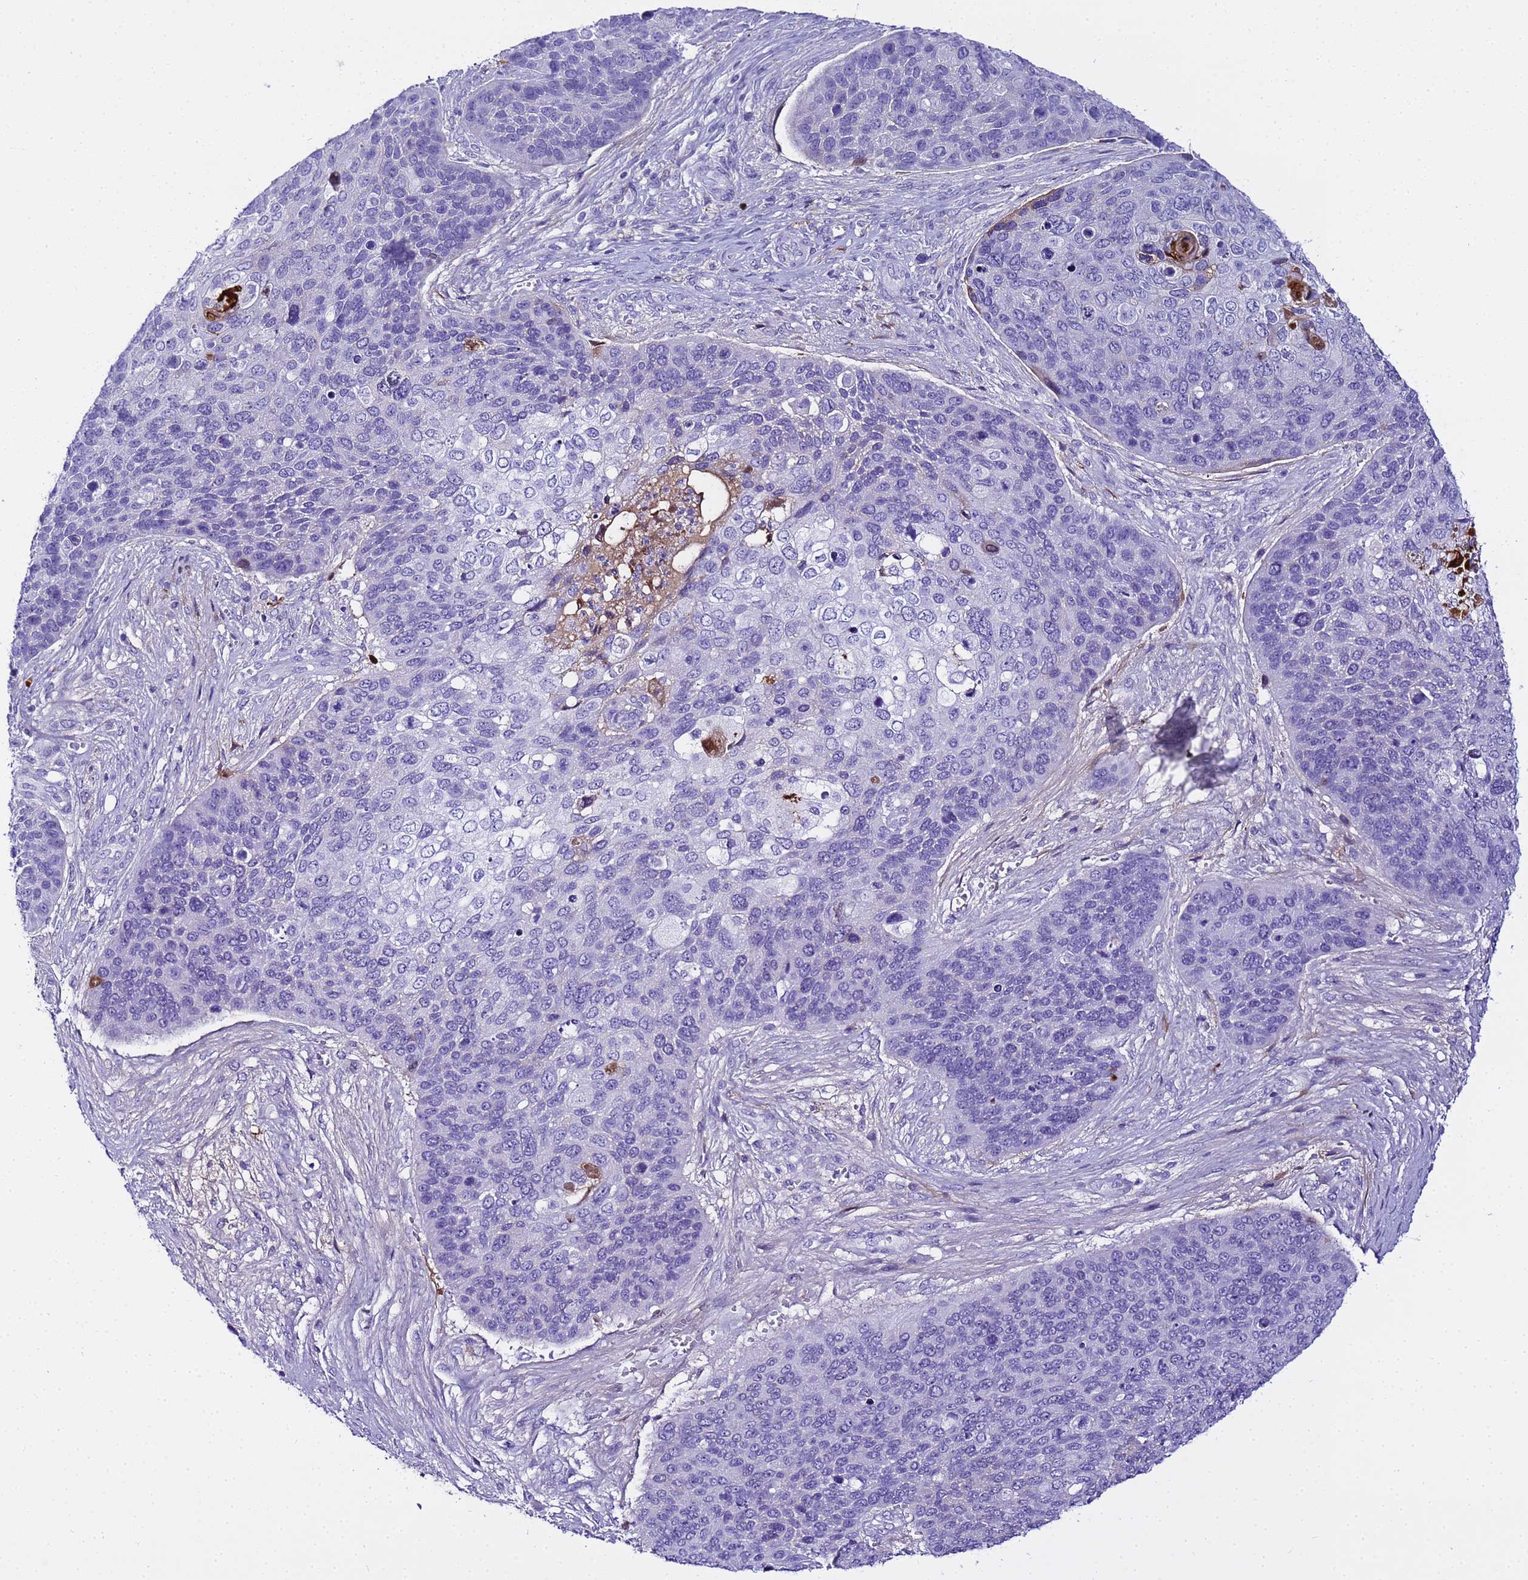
{"staining": {"intensity": "negative", "quantity": "none", "location": "none"}, "tissue": "skin cancer", "cell_type": "Tumor cells", "image_type": "cancer", "snomed": [{"axis": "morphology", "description": "Basal cell carcinoma"}, {"axis": "topography", "description": "Skin"}], "caption": "There is no significant expression in tumor cells of basal cell carcinoma (skin).", "gene": "CFHR2", "patient": {"sex": "female", "age": 74}}